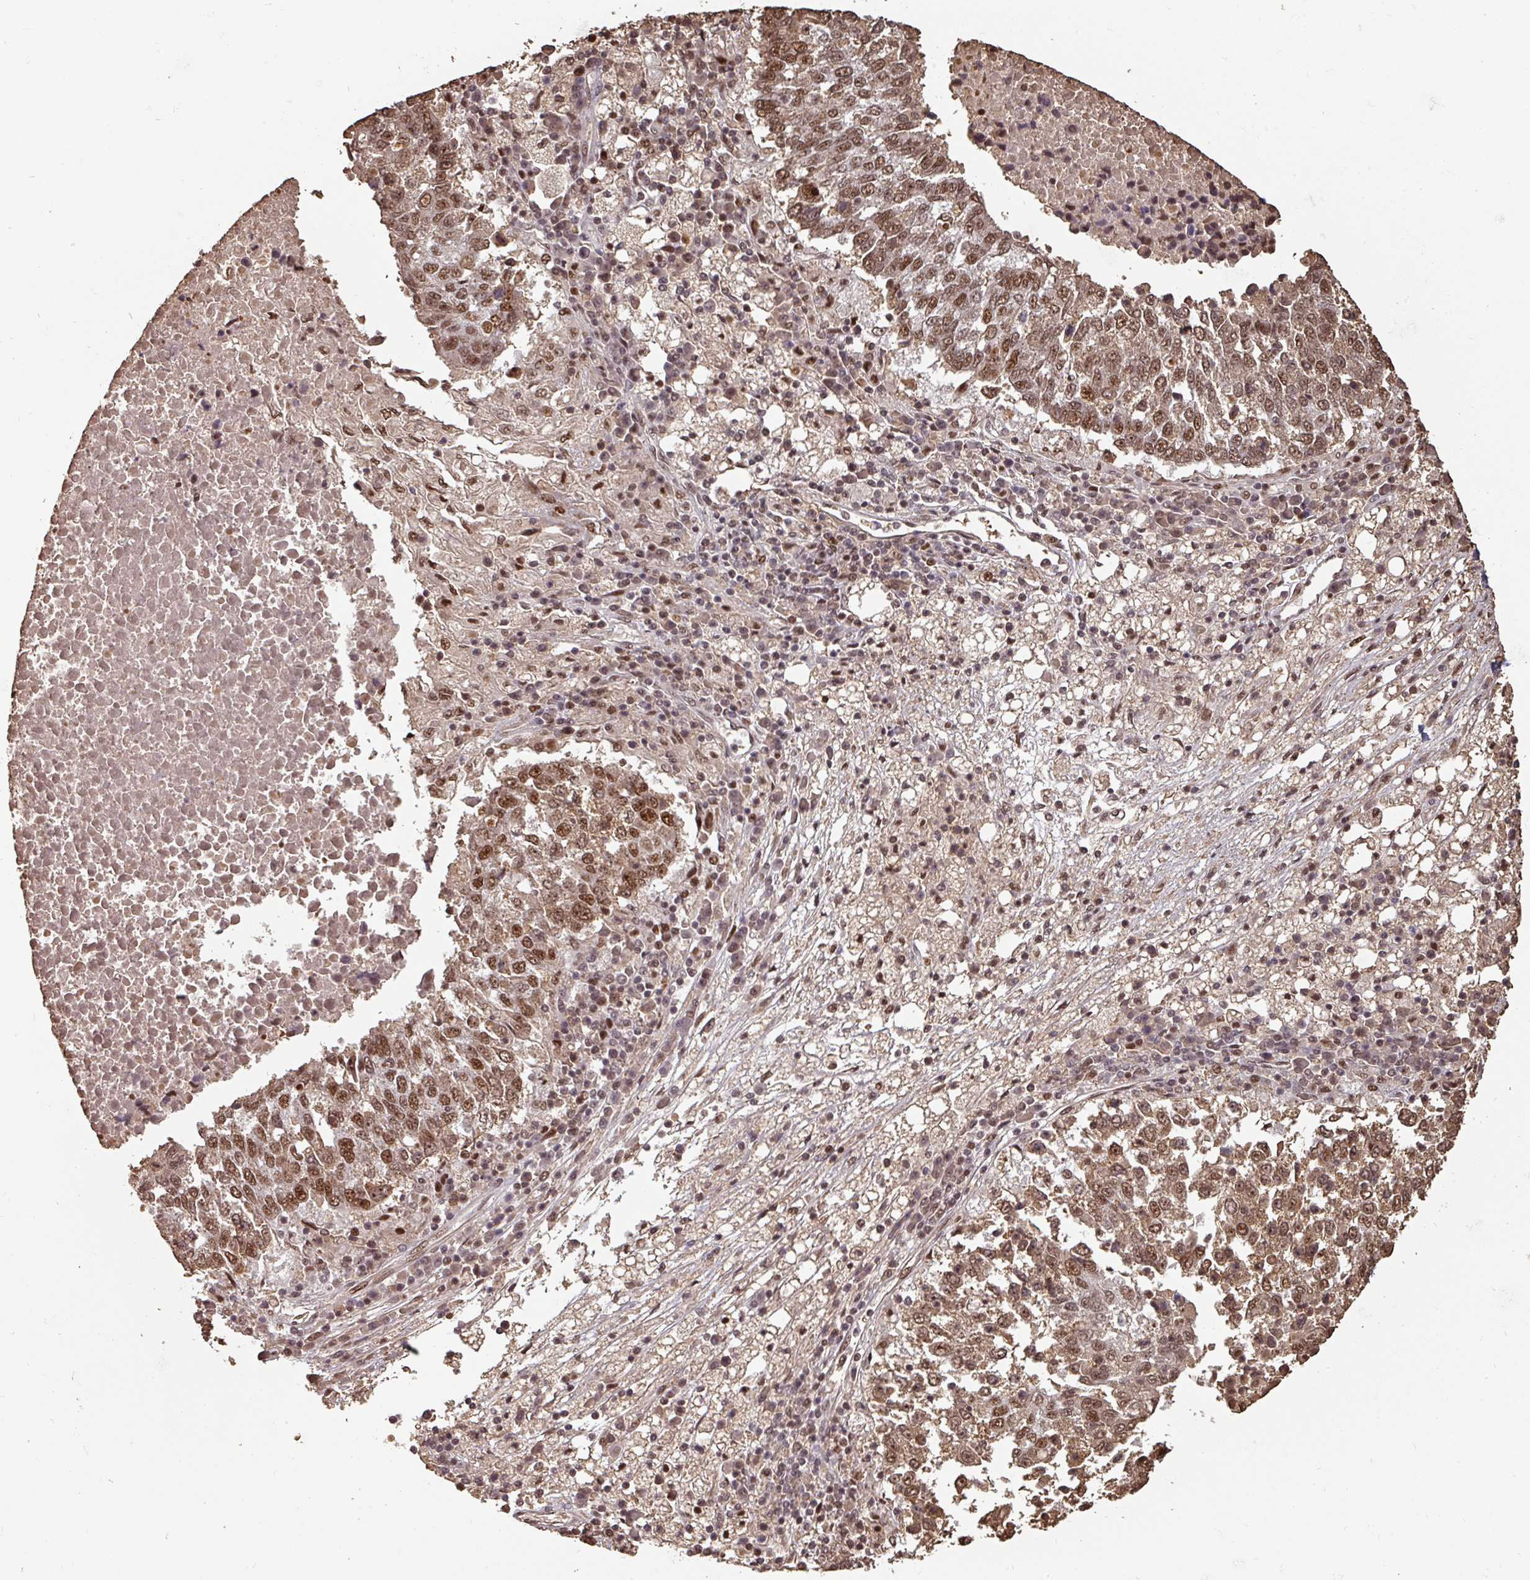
{"staining": {"intensity": "moderate", "quantity": ">75%", "location": "cytoplasmic/membranous,nuclear"}, "tissue": "lung cancer", "cell_type": "Tumor cells", "image_type": "cancer", "snomed": [{"axis": "morphology", "description": "Squamous cell carcinoma, NOS"}, {"axis": "topography", "description": "Lung"}], "caption": "Immunohistochemistry (IHC) staining of squamous cell carcinoma (lung), which demonstrates medium levels of moderate cytoplasmic/membranous and nuclear positivity in approximately >75% of tumor cells indicating moderate cytoplasmic/membranous and nuclear protein staining. The staining was performed using DAB (3,3'-diaminobenzidine) (brown) for protein detection and nuclei were counterstained in hematoxylin (blue).", "gene": "POLD1", "patient": {"sex": "male", "age": 73}}